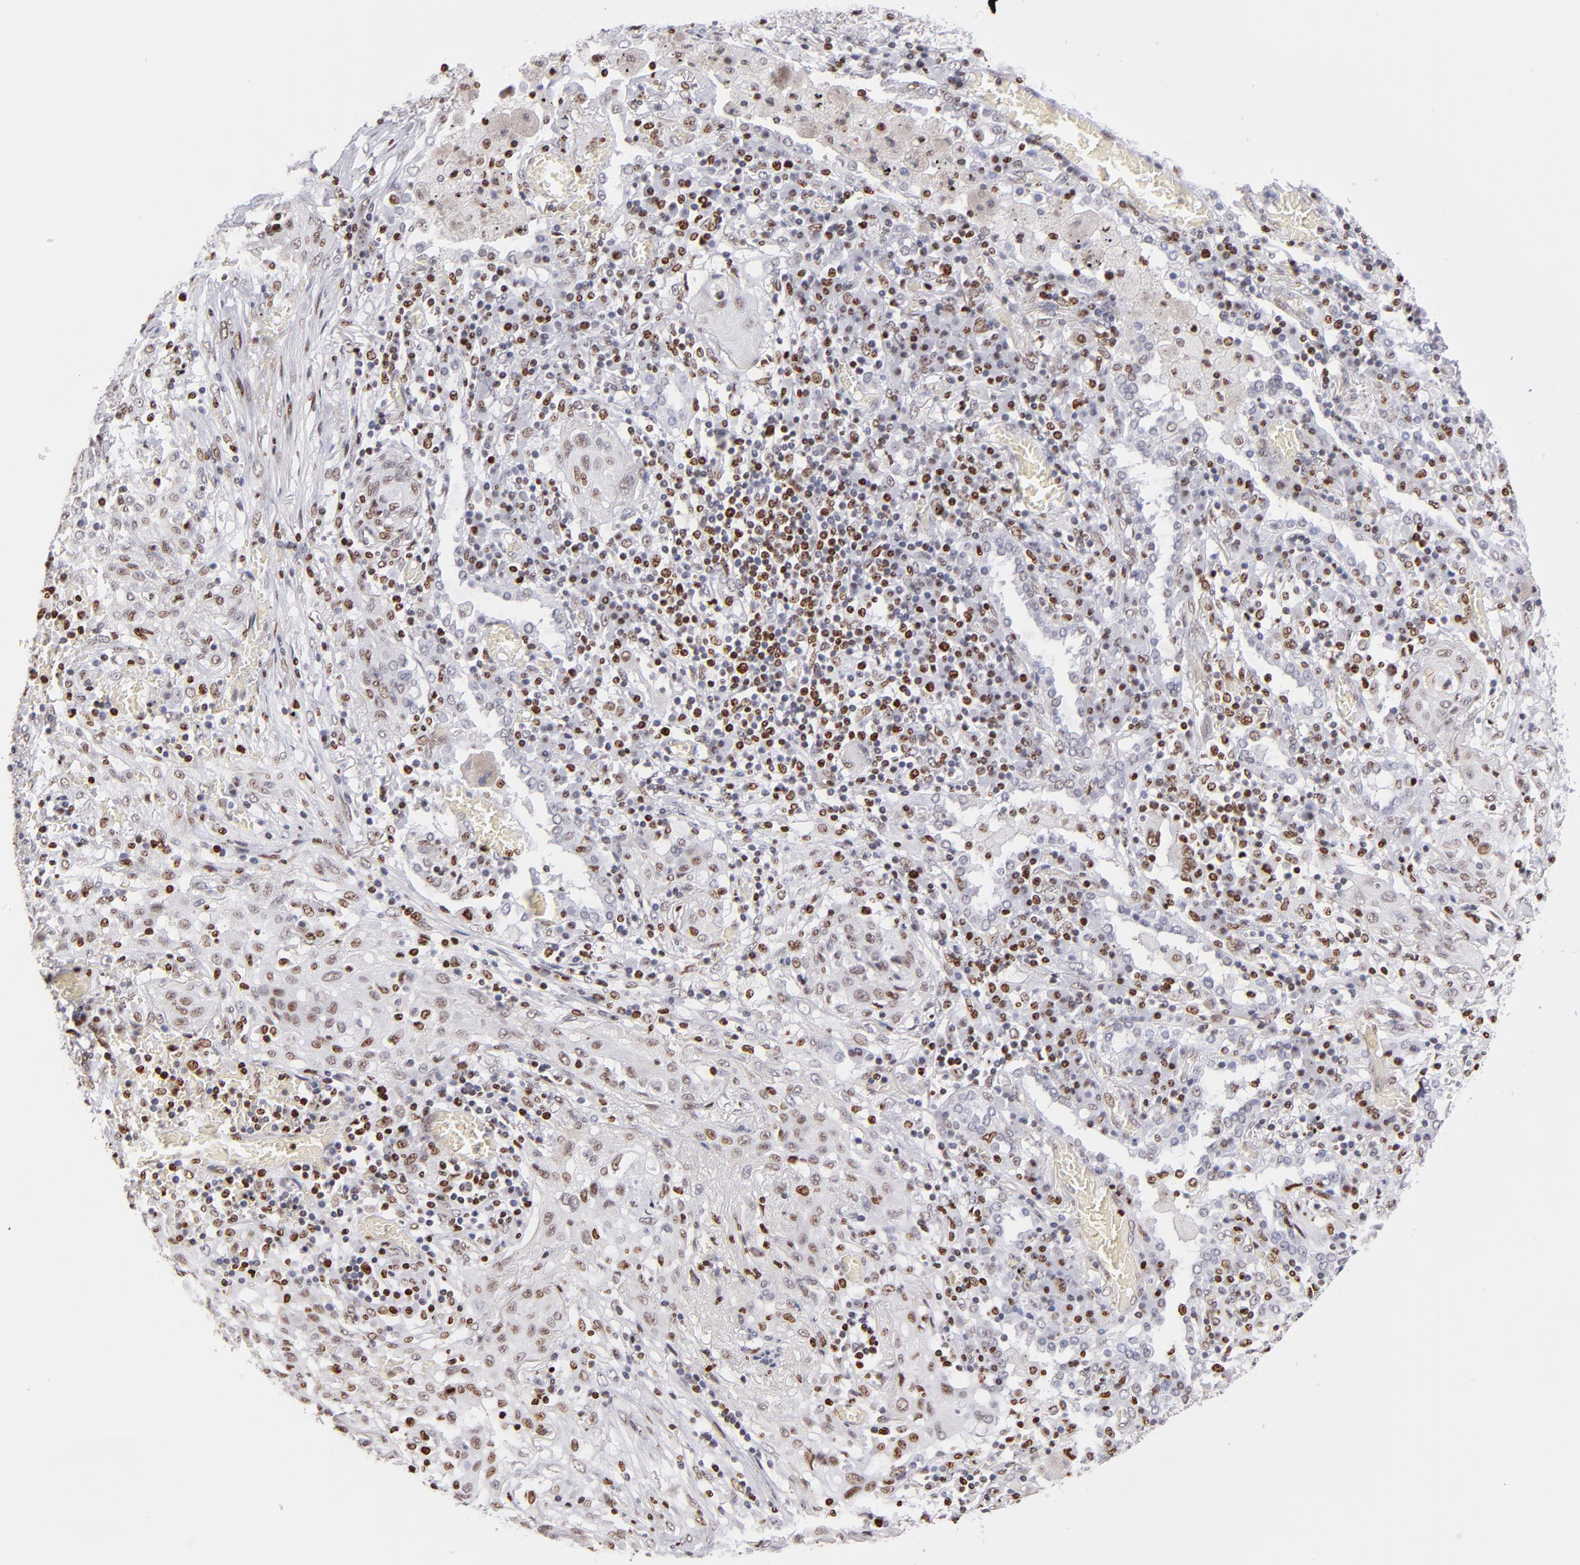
{"staining": {"intensity": "strong", "quantity": "25%-75%", "location": "nuclear"}, "tissue": "lung cancer", "cell_type": "Tumor cells", "image_type": "cancer", "snomed": [{"axis": "morphology", "description": "Squamous cell carcinoma, NOS"}, {"axis": "topography", "description": "Lung"}], "caption": "Immunohistochemistry histopathology image of human squamous cell carcinoma (lung) stained for a protein (brown), which reveals high levels of strong nuclear positivity in approximately 25%-75% of tumor cells.", "gene": "POLA1", "patient": {"sex": "female", "age": 47}}